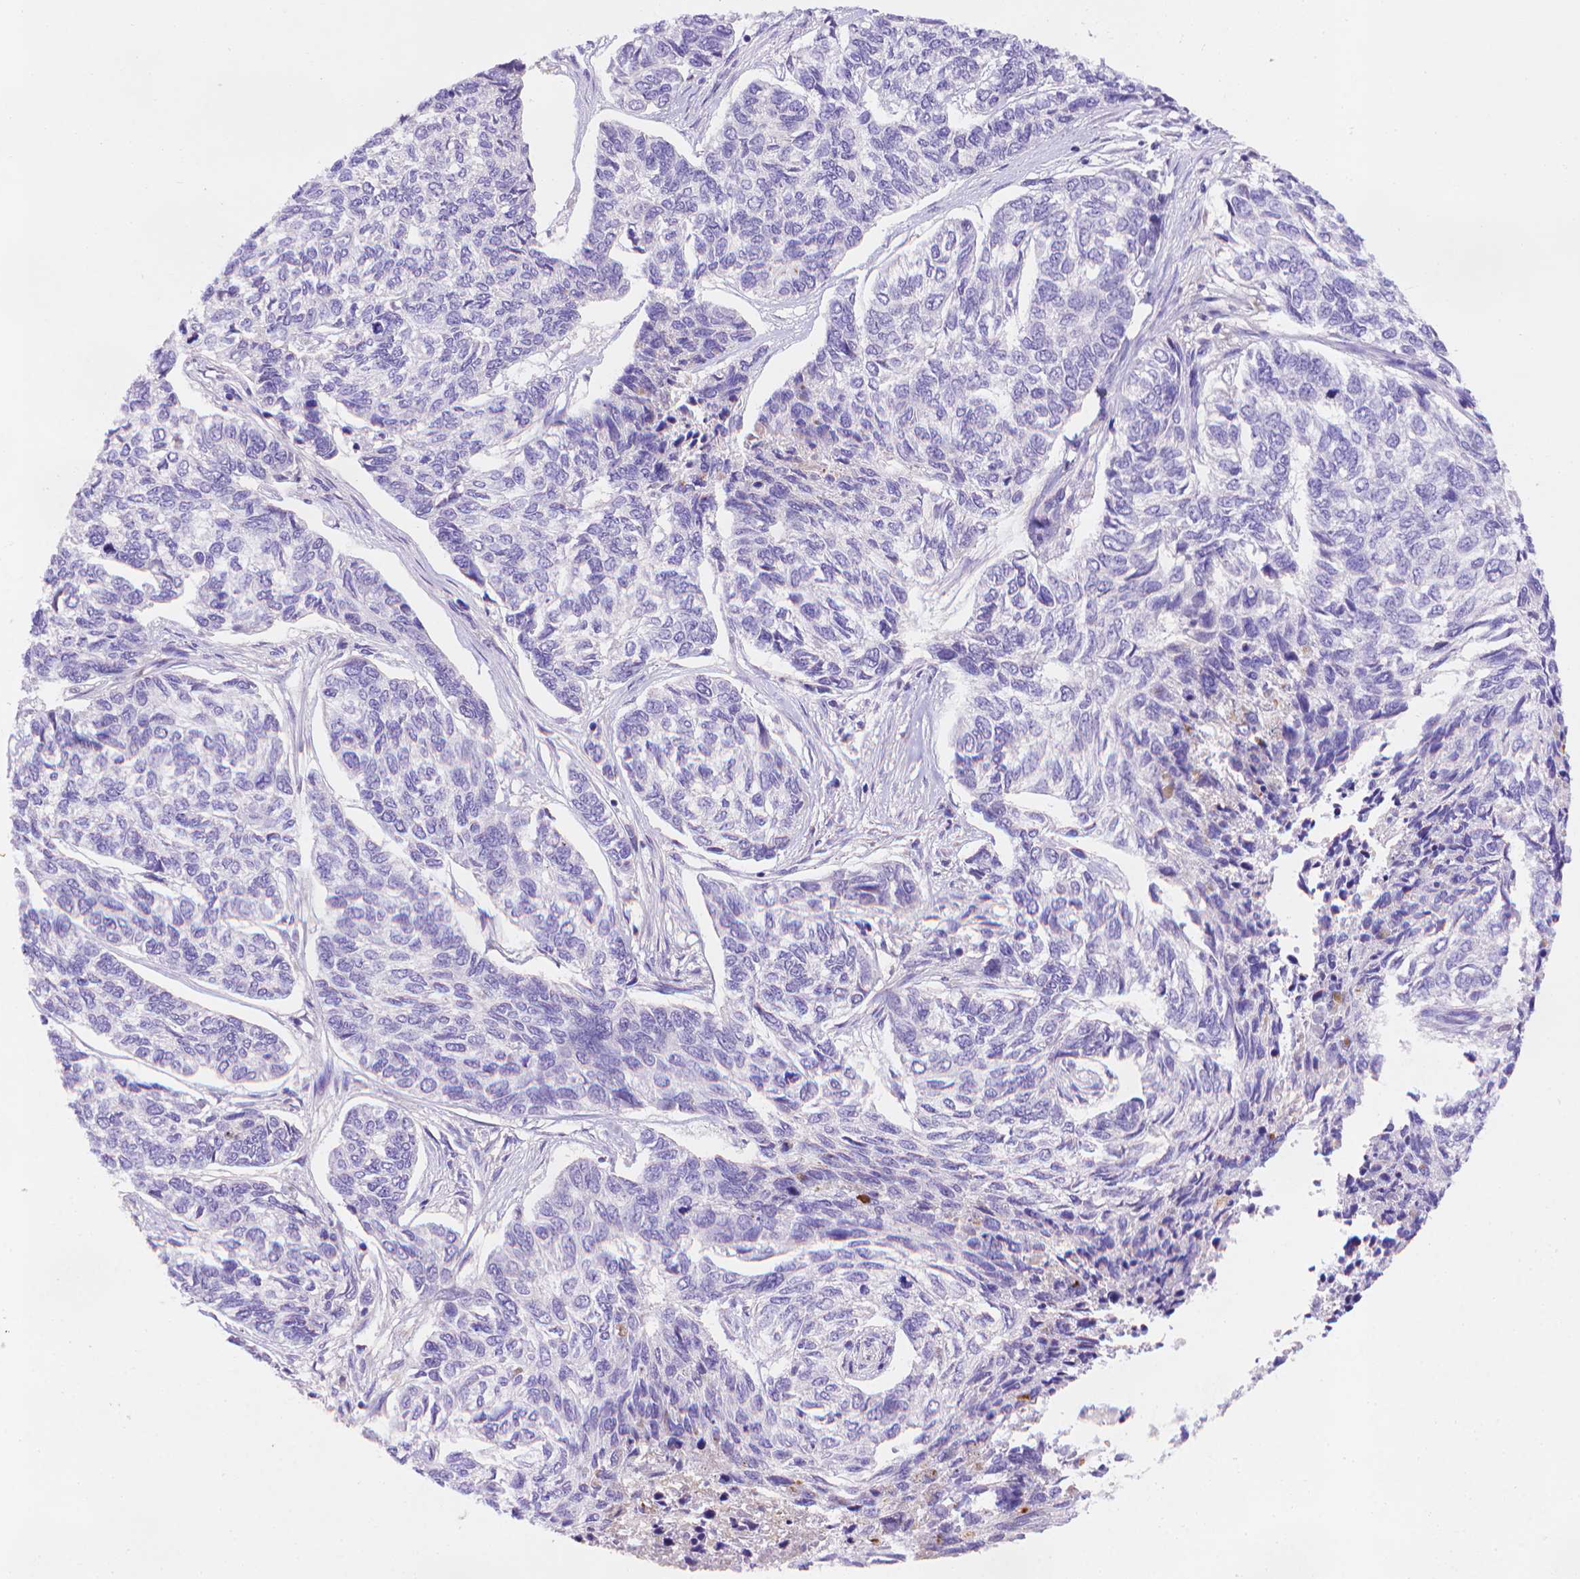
{"staining": {"intensity": "negative", "quantity": "none", "location": "none"}, "tissue": "skin cancer", "cell_type": "Tumor cells", "image_type": "cancer", "snomed": [{"axis": "morphology", "description": "Basal cell carcinoma"}, {"axis": "topography", "description": "Skin"}], "caption": "Tumor cells are negative for protein expression in human basal cell carcinoma (skin).", "gene": "FGD2", "patient": {"sex": "female", "age": 65}}